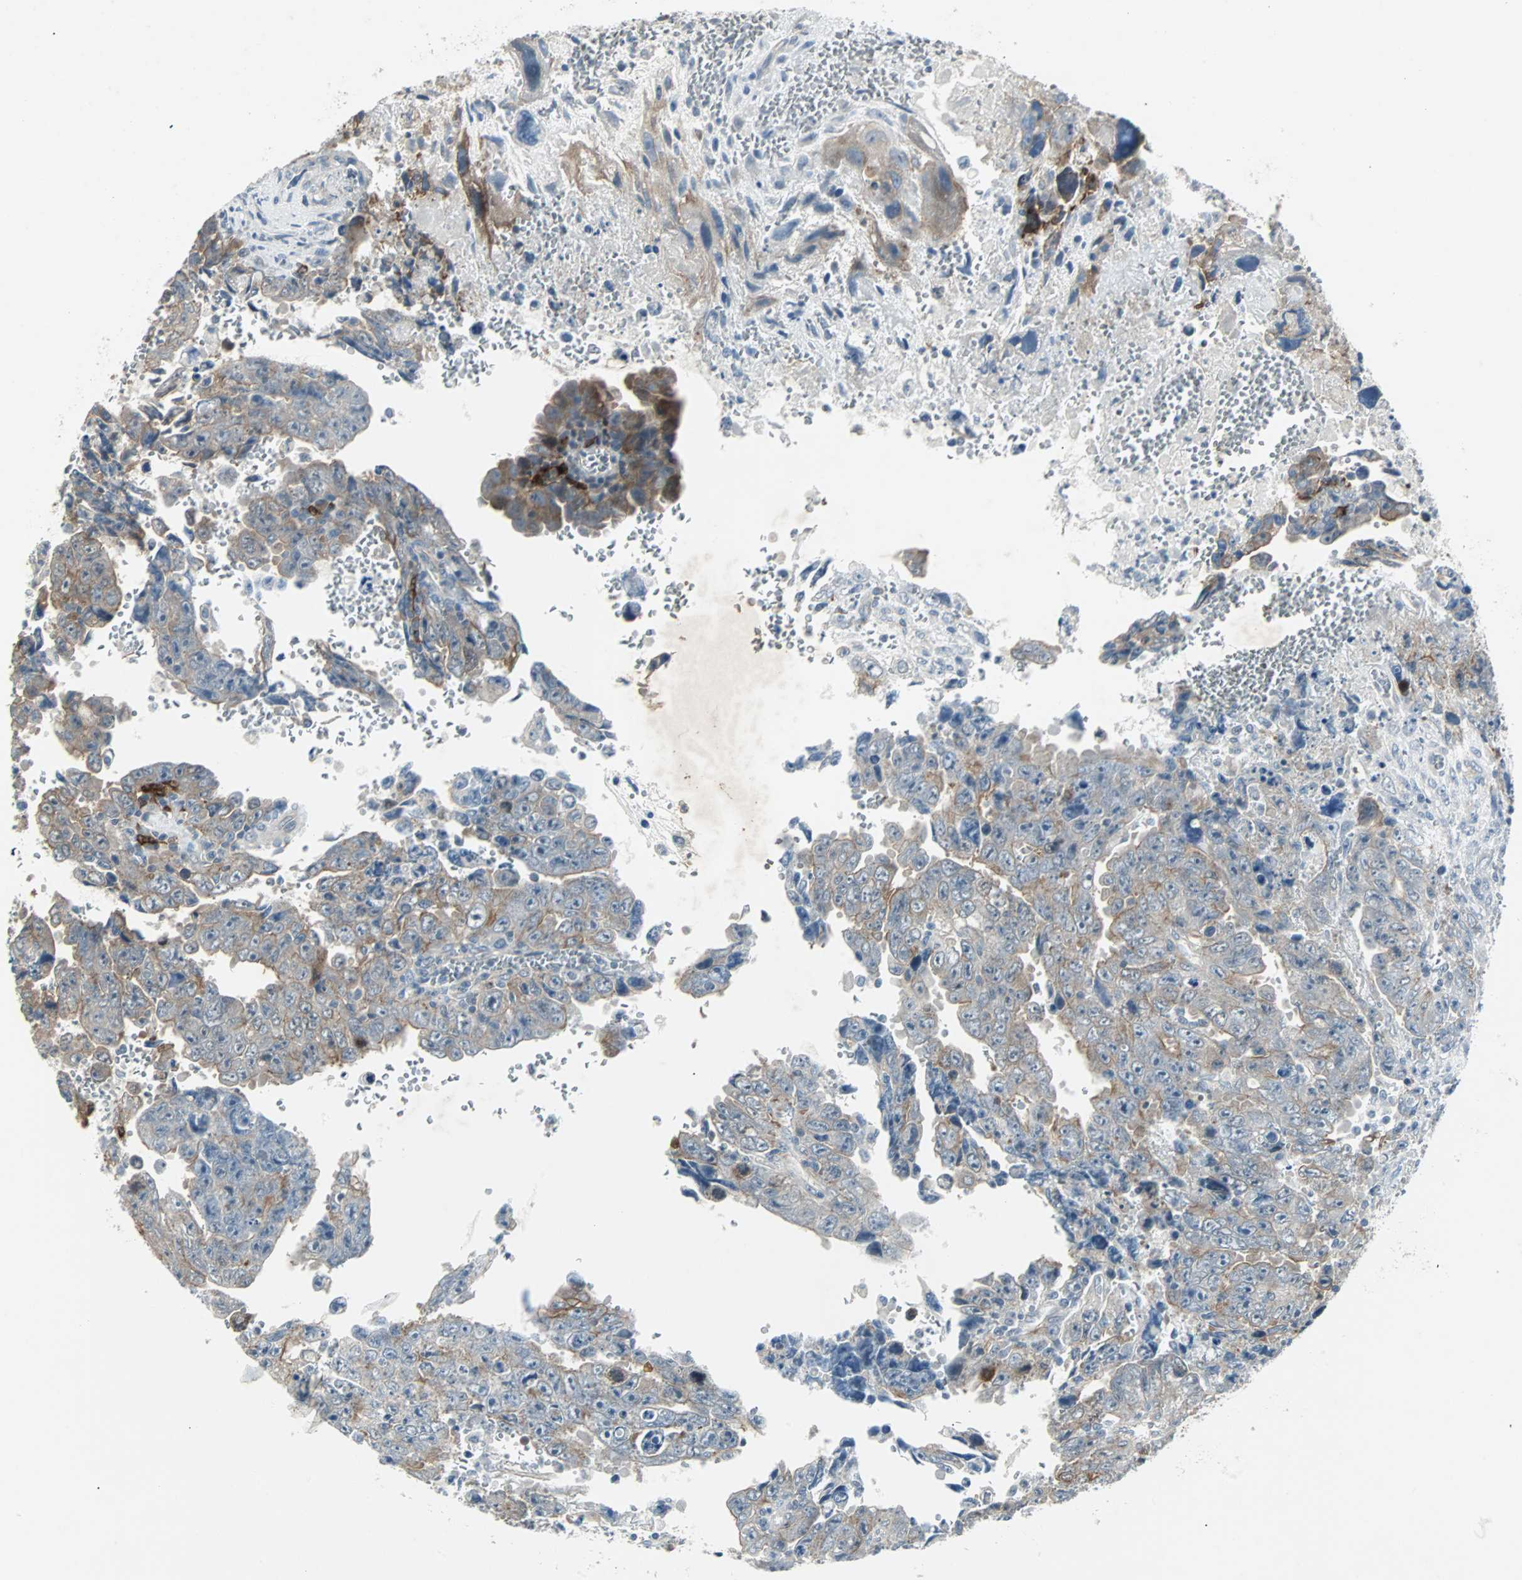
{"staining": {"intensity": "moderate", "quantity": "25%-75%", "location": "cytoplasmic/membranous"}, "tissue": "testis cancer", "cell_type": "Tumor cells", "image_type": "cancer", "snomed": [{"axis": "morphology", "description": "Carcinoma, Embryonal, NOS"}, {"axis": "topography", "description": "Testis"}], "caption": "Immunohistochemical staining of human testis embryonal carcinoma reveals medium levels of moderate cytoplasmic/membranous expression in about 25%-75% of tumor cells.", "gene": "CMC2", "patient": {"sex": "male", "age": 28}}